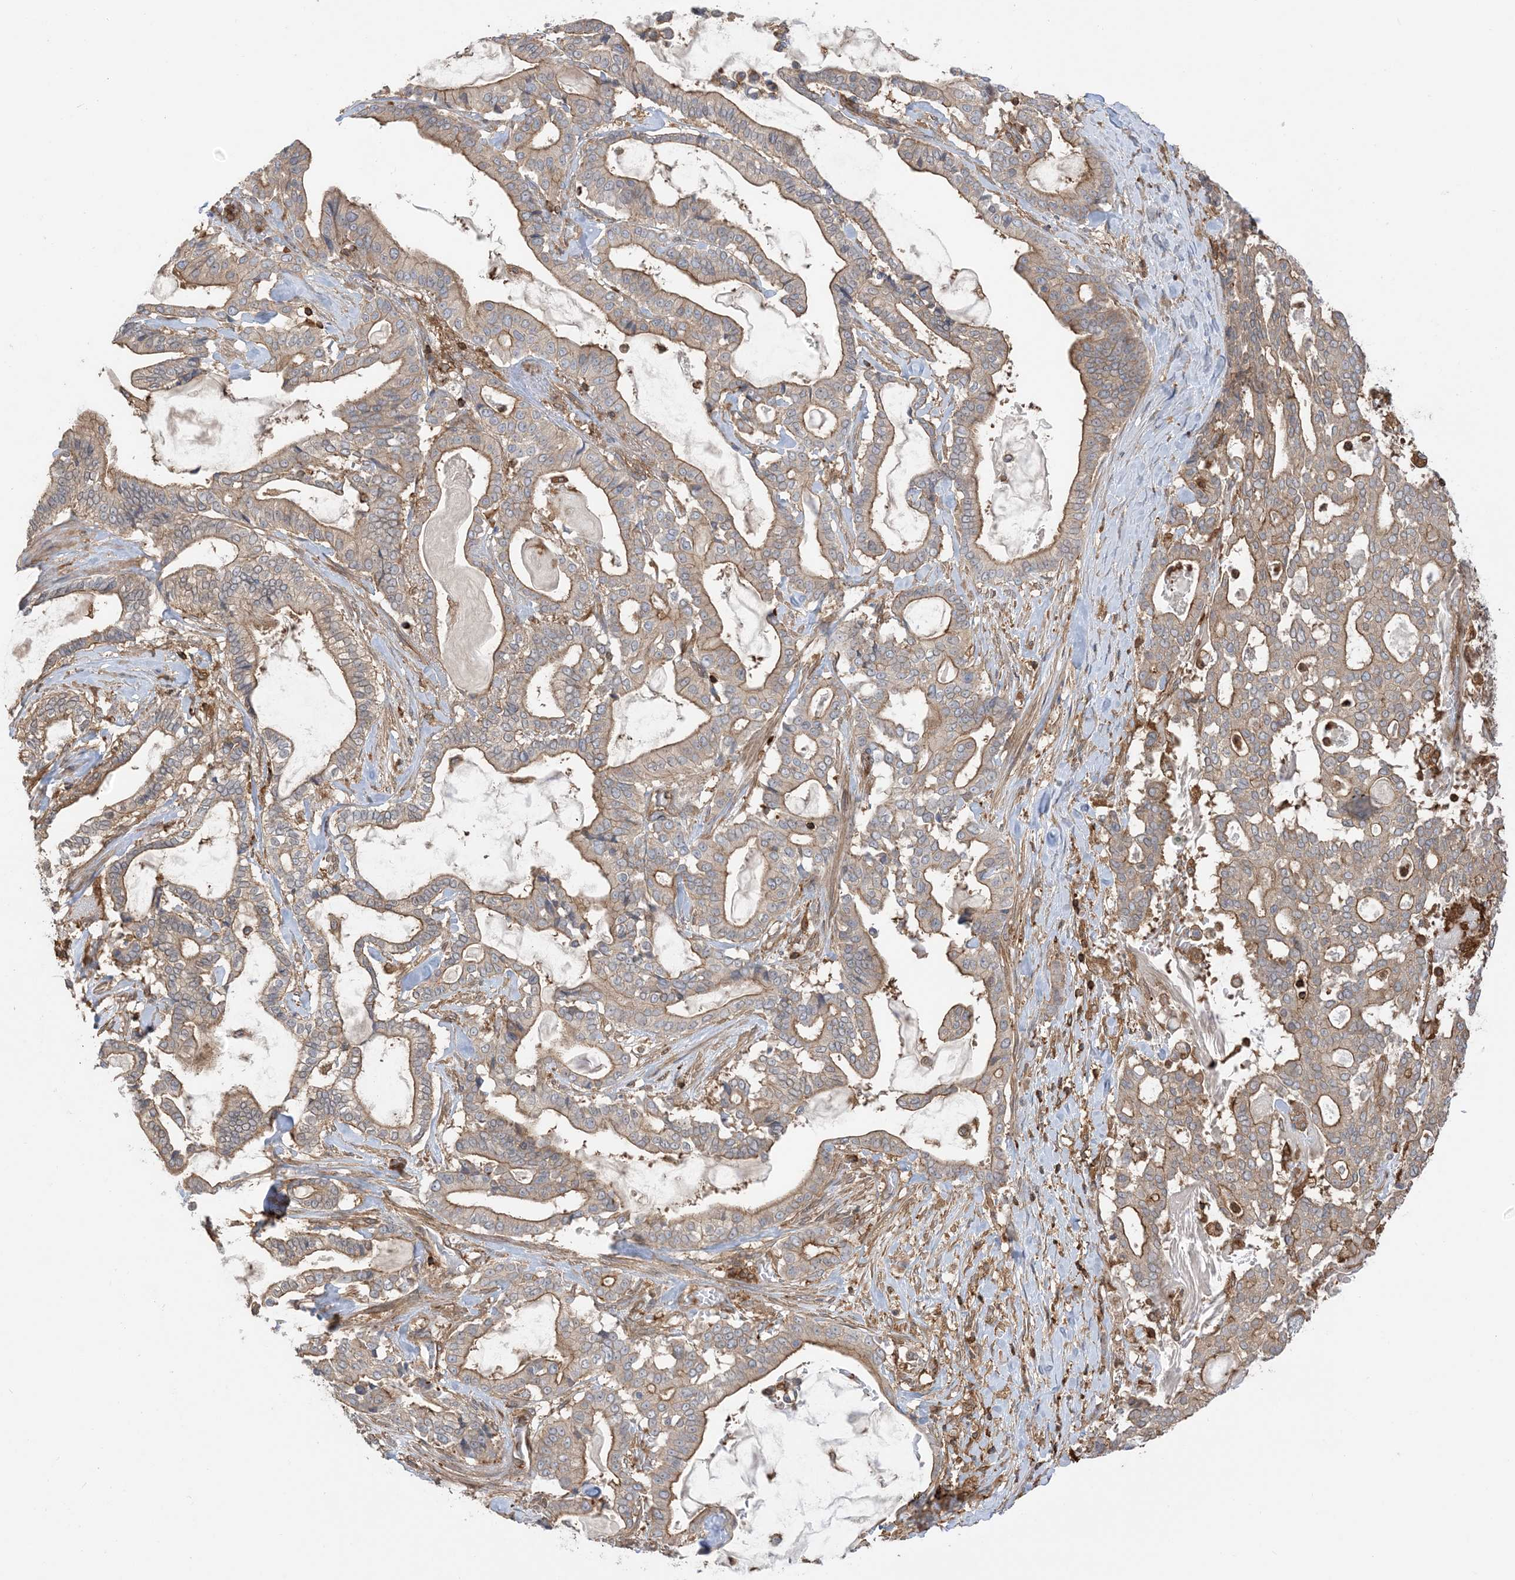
{"staining": {"intensity": "moderate", "quantity": ">75%", "location": "cytoplasmic/membranous"}, "tissue": "pancreatic cancer", "cell_type": "Tumor cells", "image_type": "cancer", "snomed": [{"axis": "morphology", "description": "Adenocarcinoma, NOS"}, {"axis": "topography", "description": "Pancreas"}], "caption": "Approximately >75% of tumor cells in human pancreatic adenocarcinoma demonstrate moderate cytoplasmic/membranous protein expression as visualized by brown immunohistochemical staining.", "gene": "CAPZB", "patient": {"sex": "male", "age": 63}}